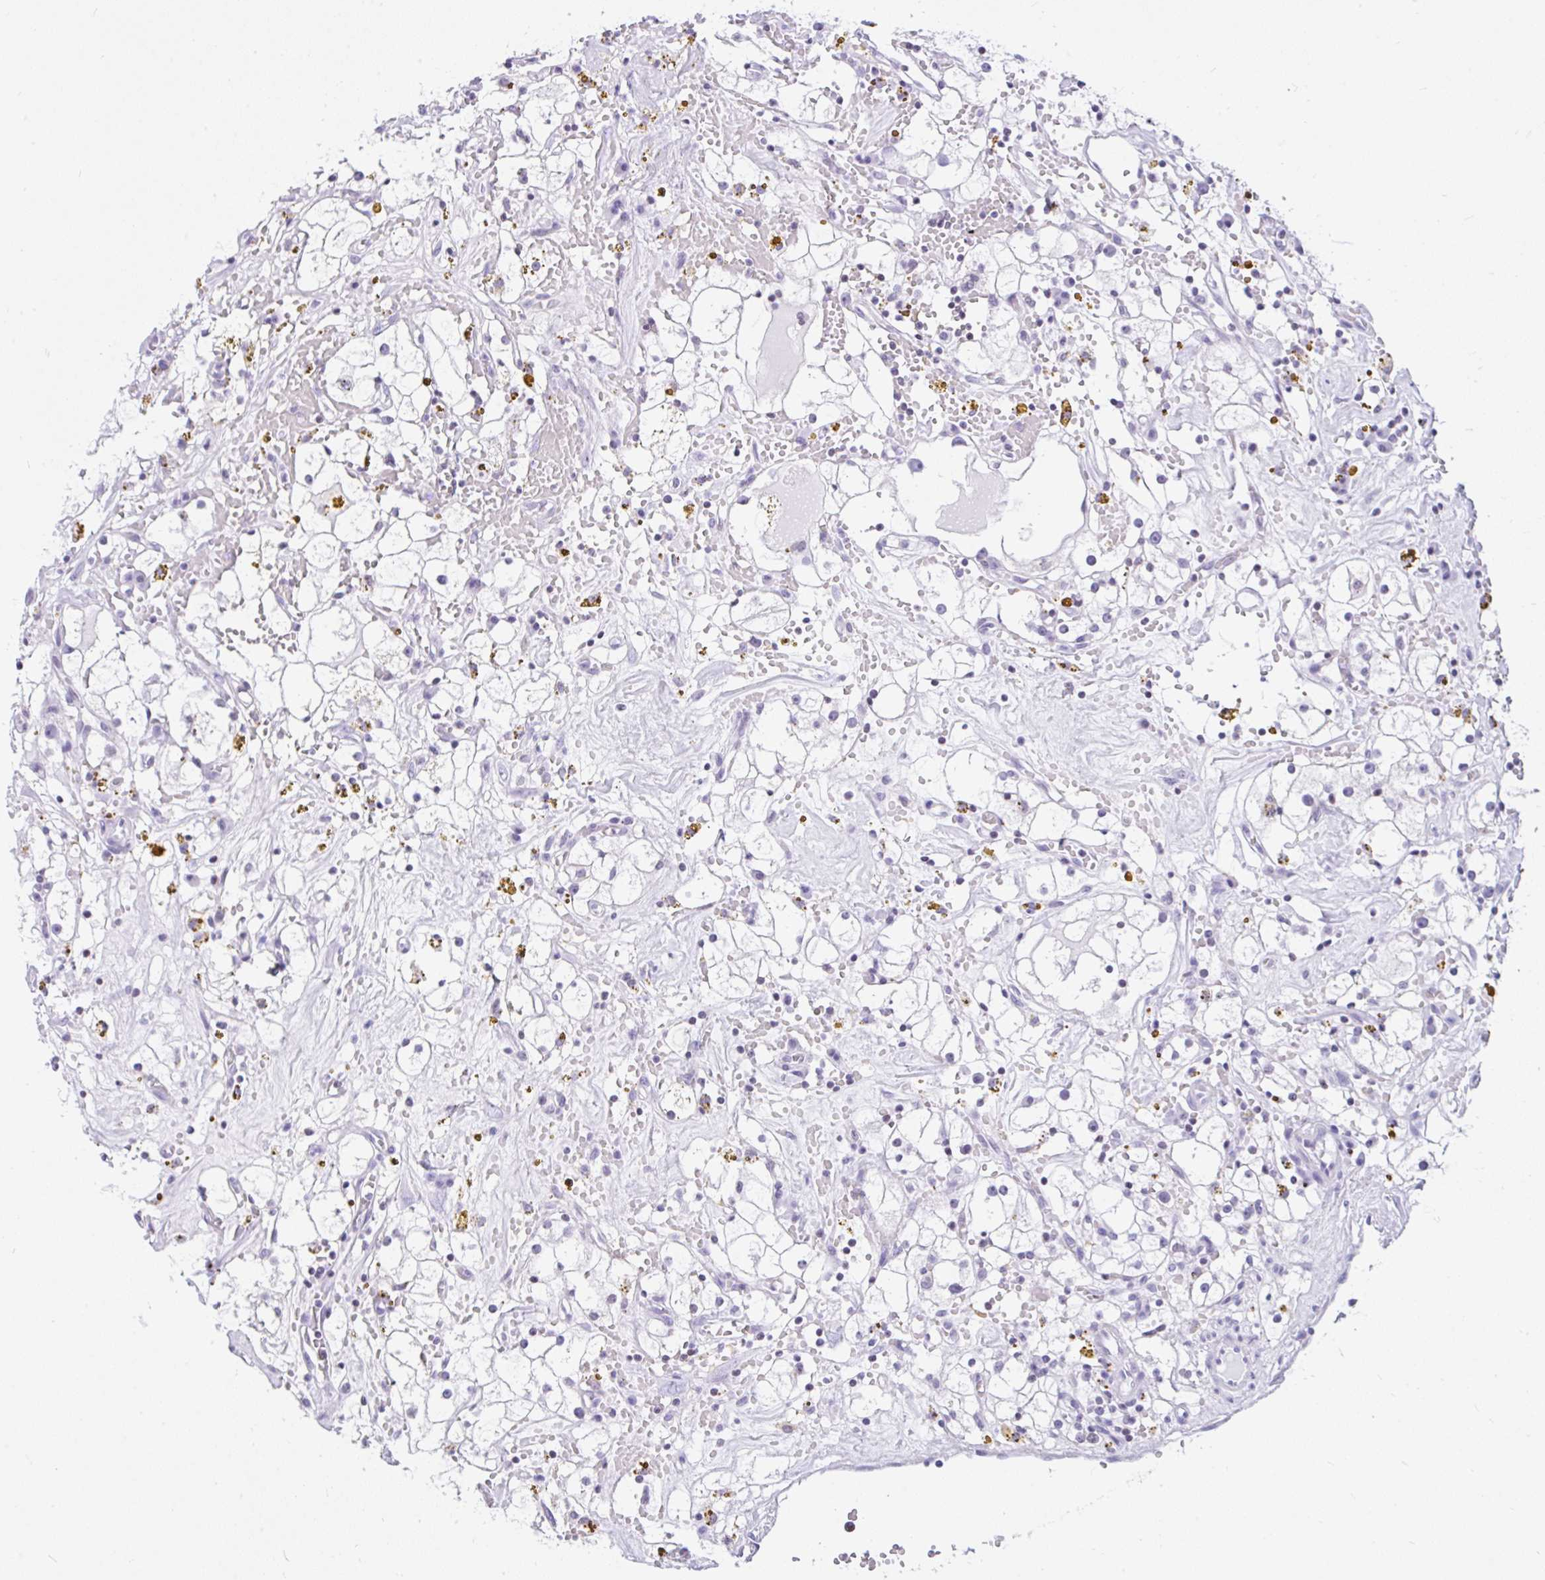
{"staining": {"intensity": "negative", "quantity": "none", "location": "none"}, "tissue": "renal cancer", "cell_type": "Tumor cells", "image_type": "cancer", "snomed": [{"axis": "morphology", "description": "Adenocarcinoma, NOS"}, {"axis": "topography", "description": "Kidney"}], "caption": "This is a image of immunohistochemistry (IHC) staining of renal cancer (adenocarcinoma), which shows no expression in tumor cells.", "gene": "KRT27", "patient": {"sex": "male", "age": 56}}